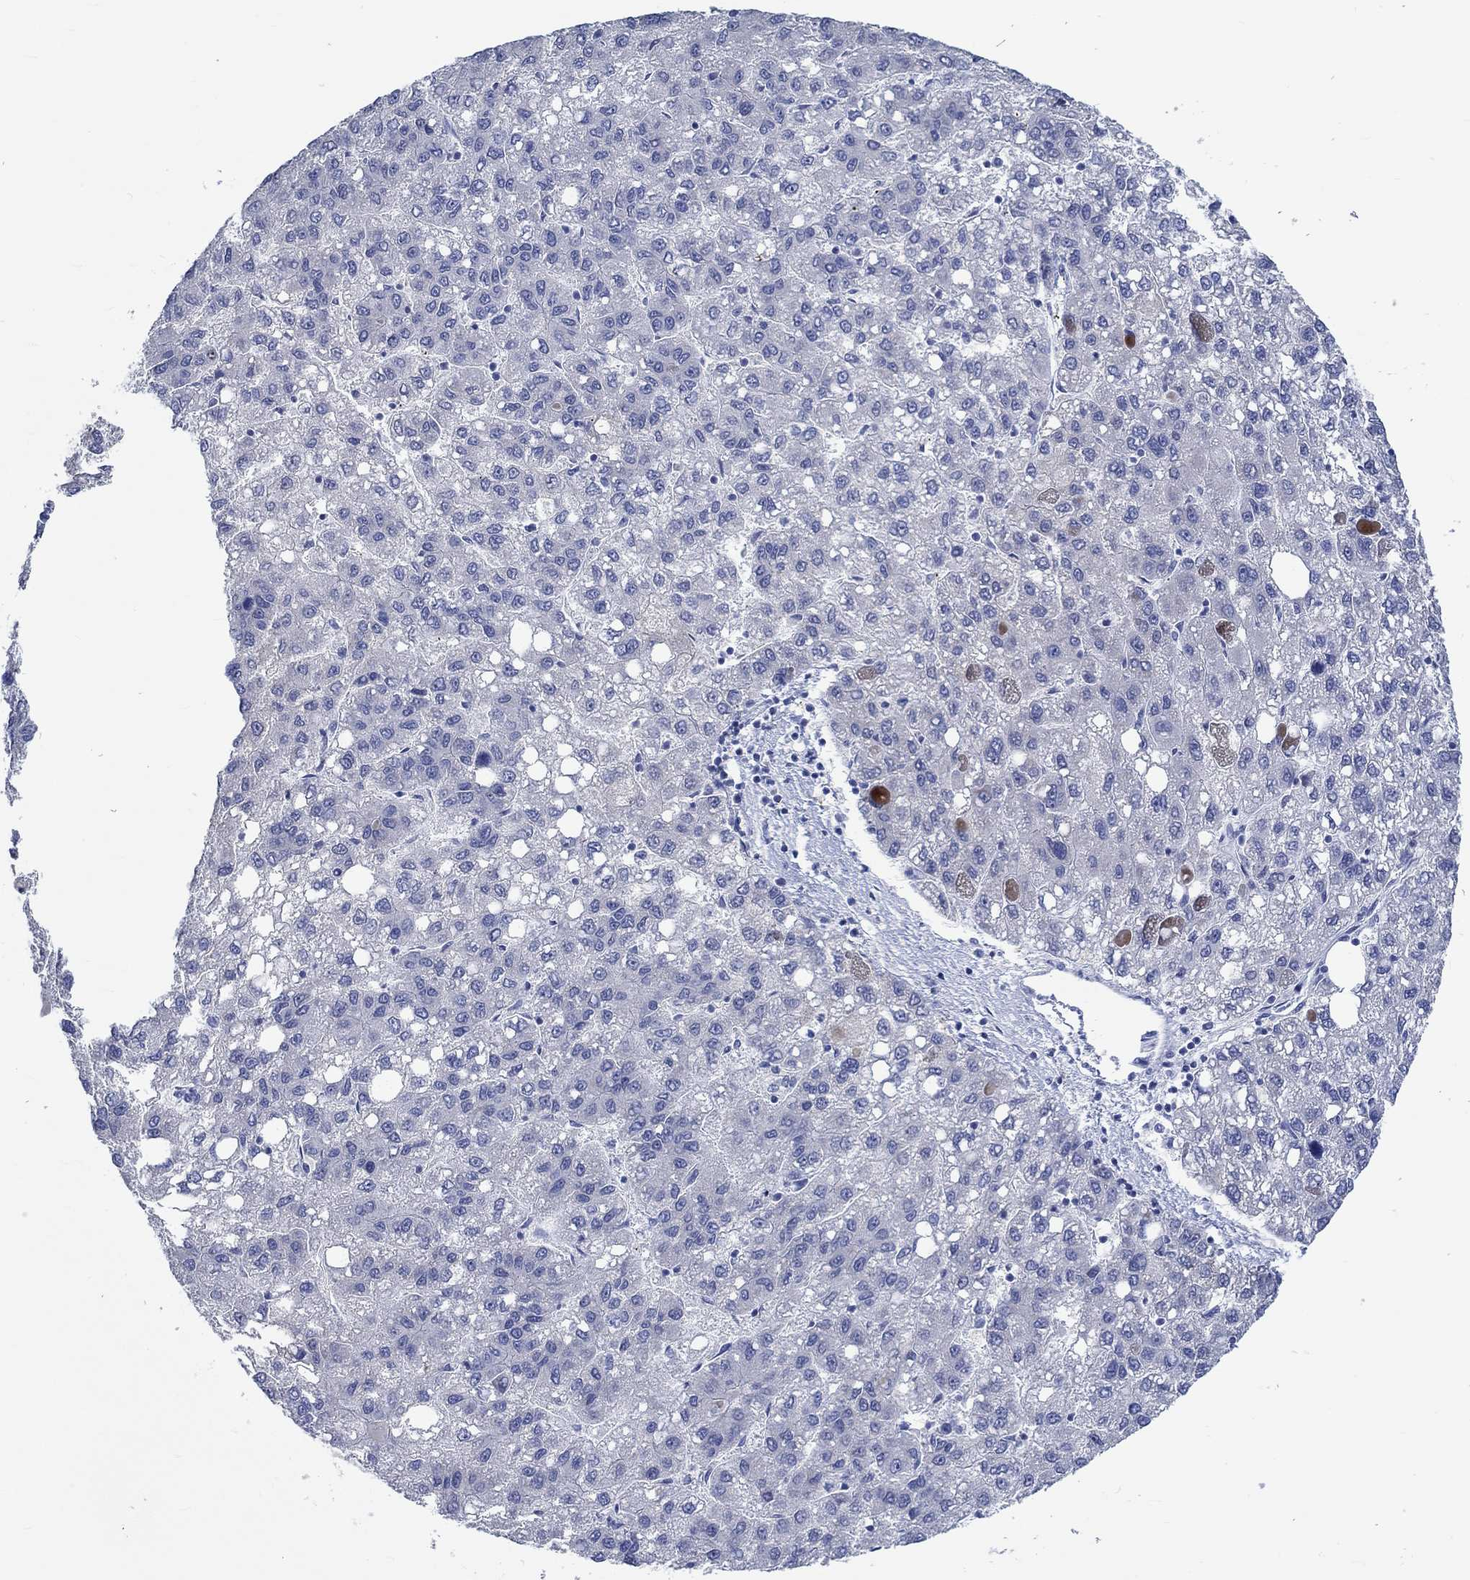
{"staining": {"intensity": "negative", "quantity": "none", "location": "none"}, "tissue": "liver cancer", "cell_type": "Tumor cells", "image_type": "cancer", "snomed": [{"axis": "morphology", "description": "Carcinoma, Hepatocellular, NOS"}, {"axis": "topography", "description": "Liver"}], "caption": "Human hepatocellular carcinoma (liver) stained for a protein using immunohistochemistry shows no expression in tumor cells.", "gene": "C4orf47", "patient": {"sex": "female", "age": 82}}